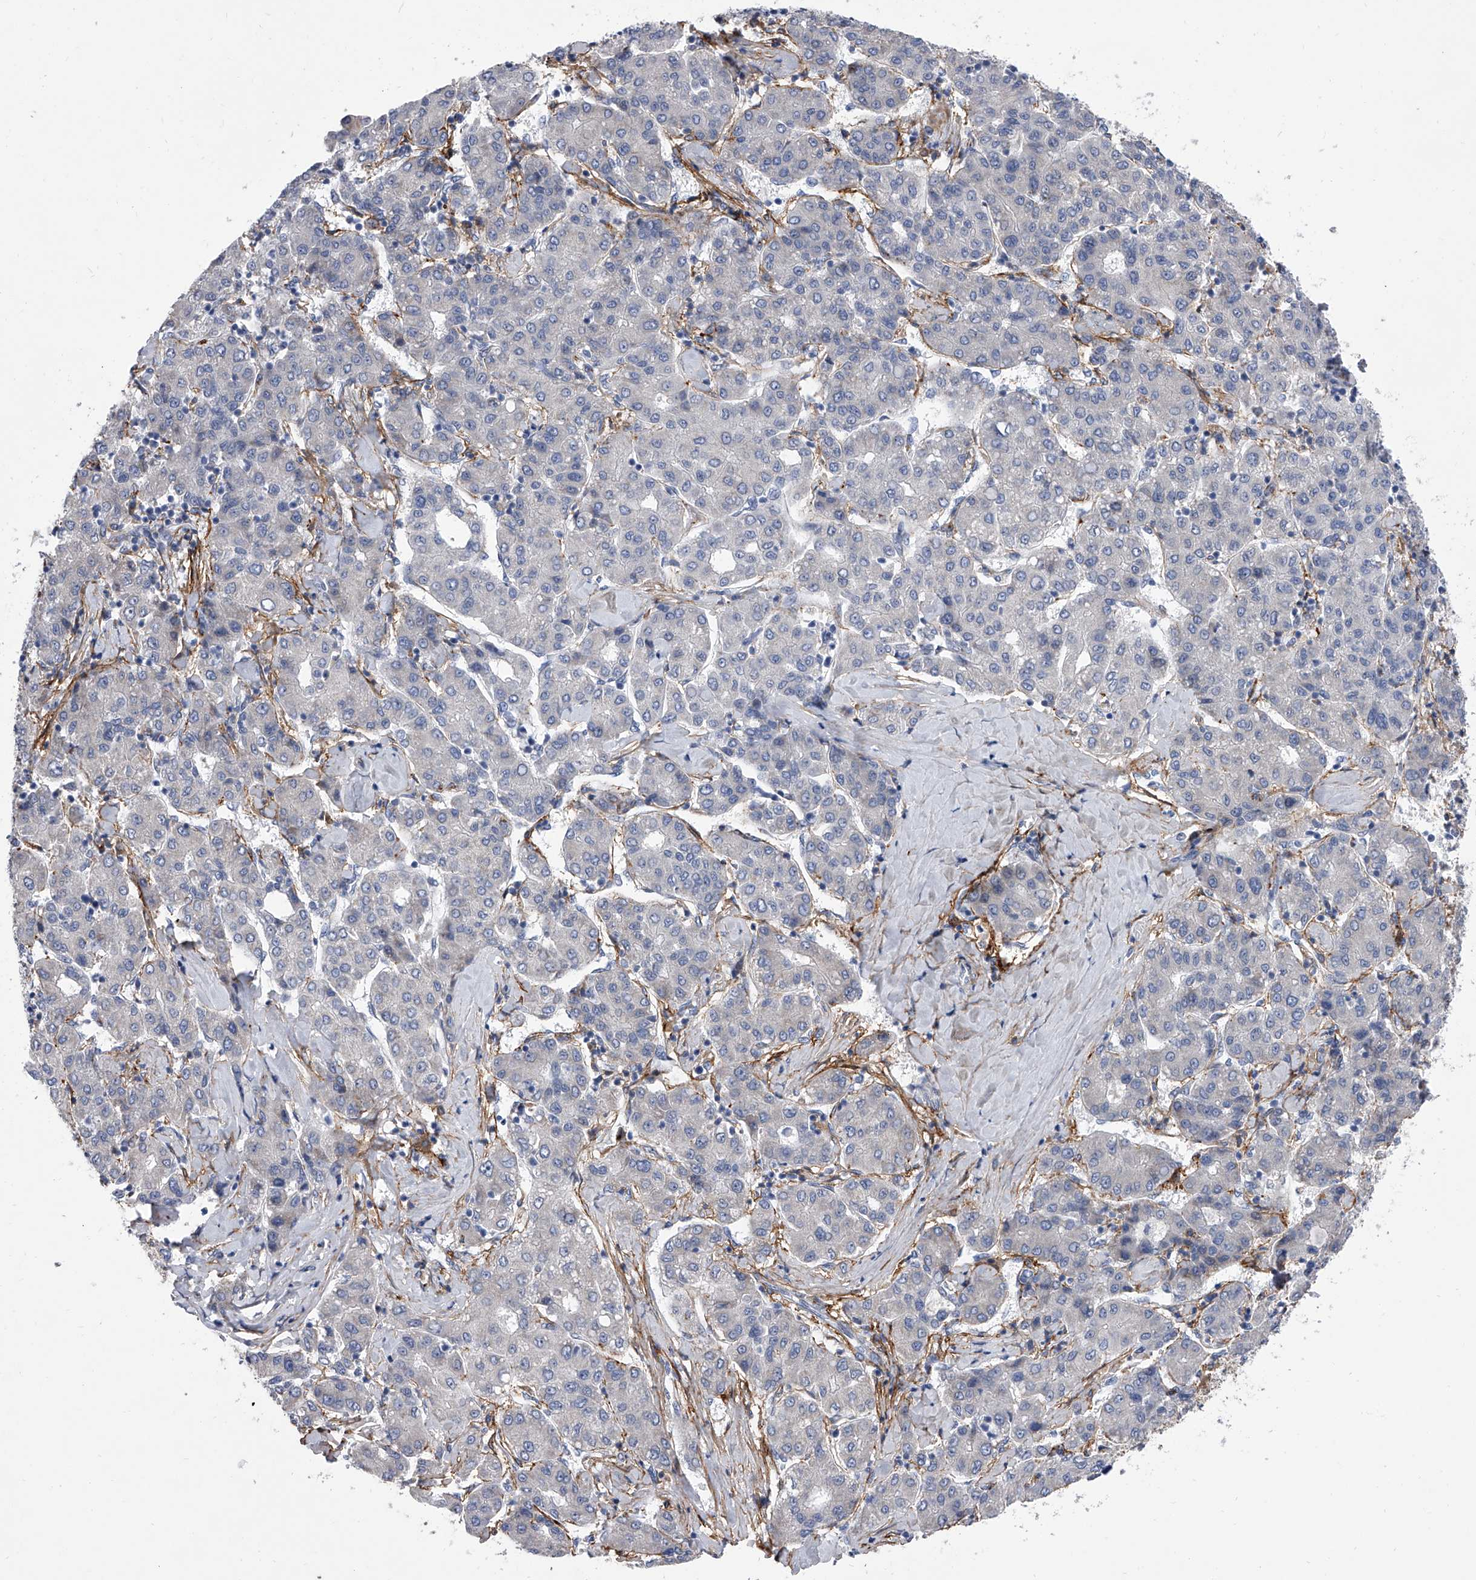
{"staining": {"intensity": "negative", "quantity": "none", "location": "none"}, "tissue": "liver cancer", "cell_type": "Tumor cells", "image_type": "cancer", "snomed": [{"axis": "morphology", "description": "Carcinoma, Hepatocellular, NOS"}, {"axis": "topography", "description": "Liver"}], "caption": "Immunohistochemistry (IHC) micrograph of human liver cancer (hepatocellular carcinoma) stained for a protein (brown), which demonstrates no expression in tumor cells.", "gene": "ALG14", "patient": {"sex": "male", "age": 65}}